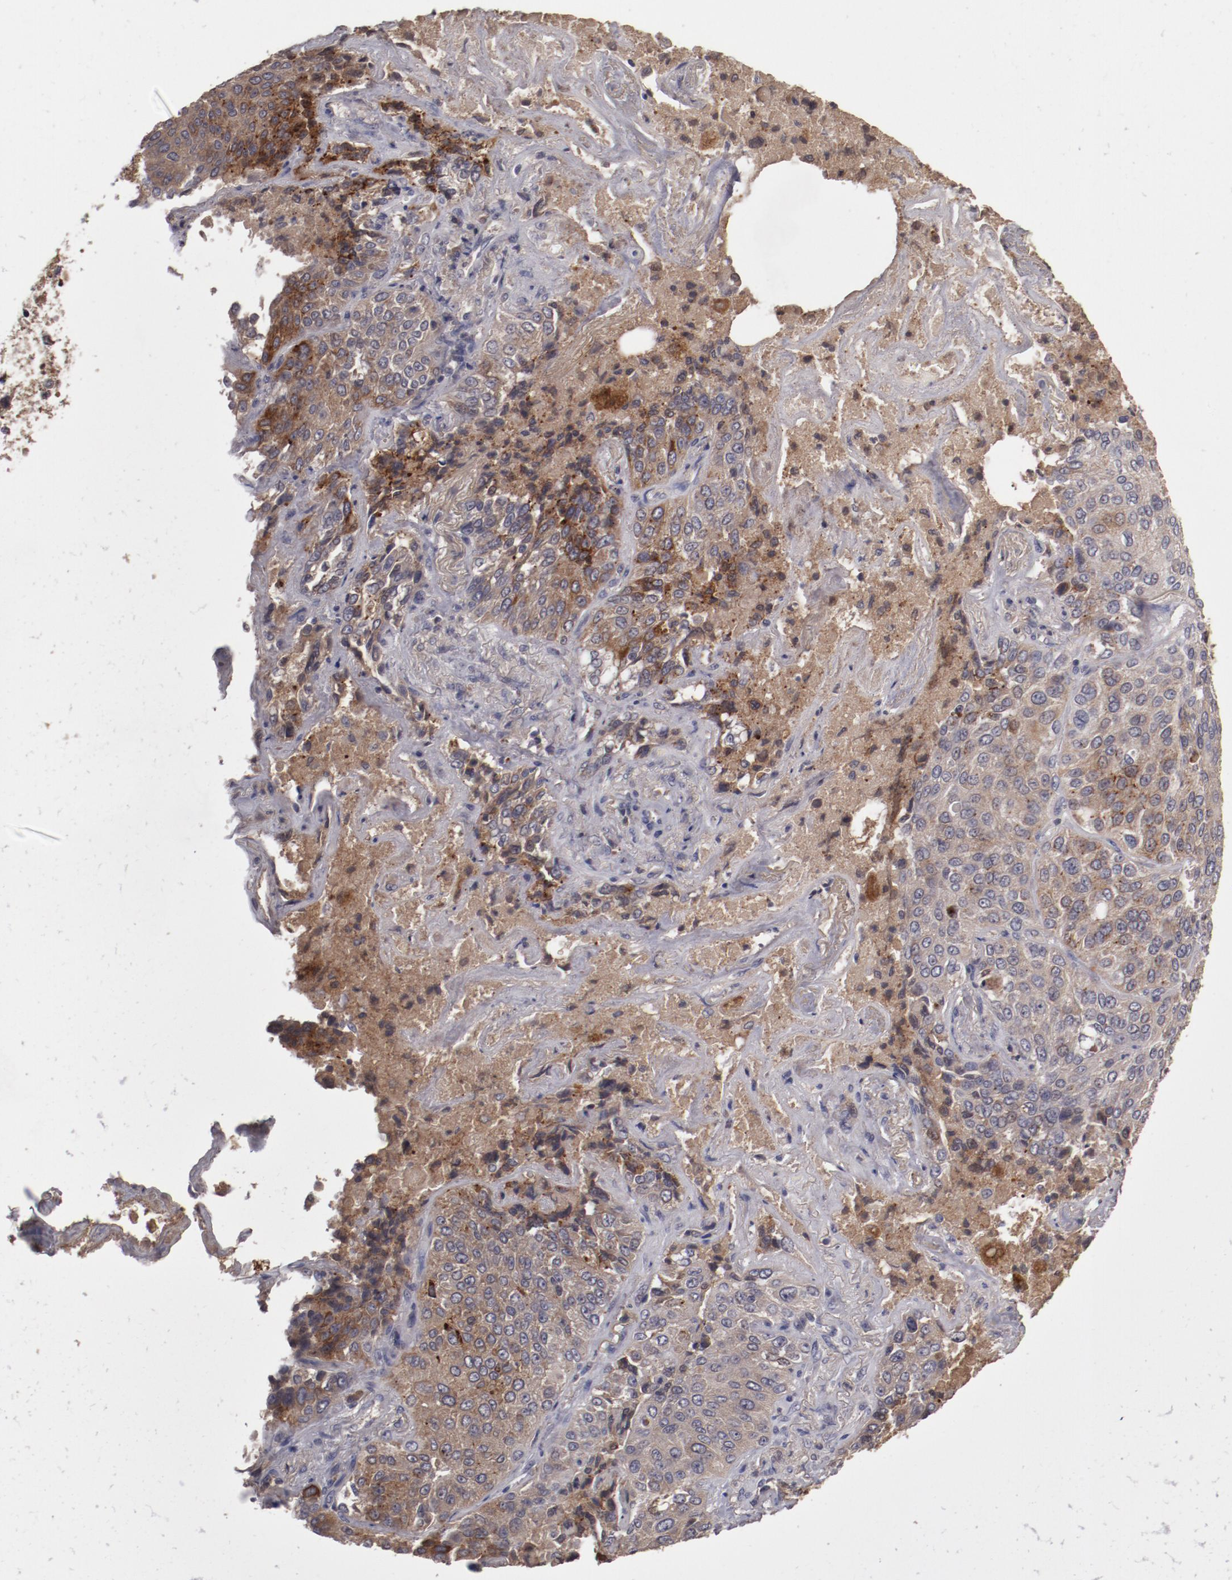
{"staining": {"intensity": "moderate", "quantity": "25%-75%", "location": "cytoplasmic/membranous"}, "tissue": "lung cancer", "cell_type": "Tumor cells", "image_type": "cancer", "snomed": [{"axis": "morphology", "description": "Squamous cell carcinoma, NOS"}, {"axis": "topography", "description": "Lung"}], "caption": "Immunohistochemistry (DAB (3,3'-diaminobenzidine)) staining of human squamous cell carcinoma (lung) reveals moderate cytoplasmic/membranous protein expression in approximately 25%-75% of tumor cells.", "gene": "CP", "patient": {"sex": "male", "age": 54}}